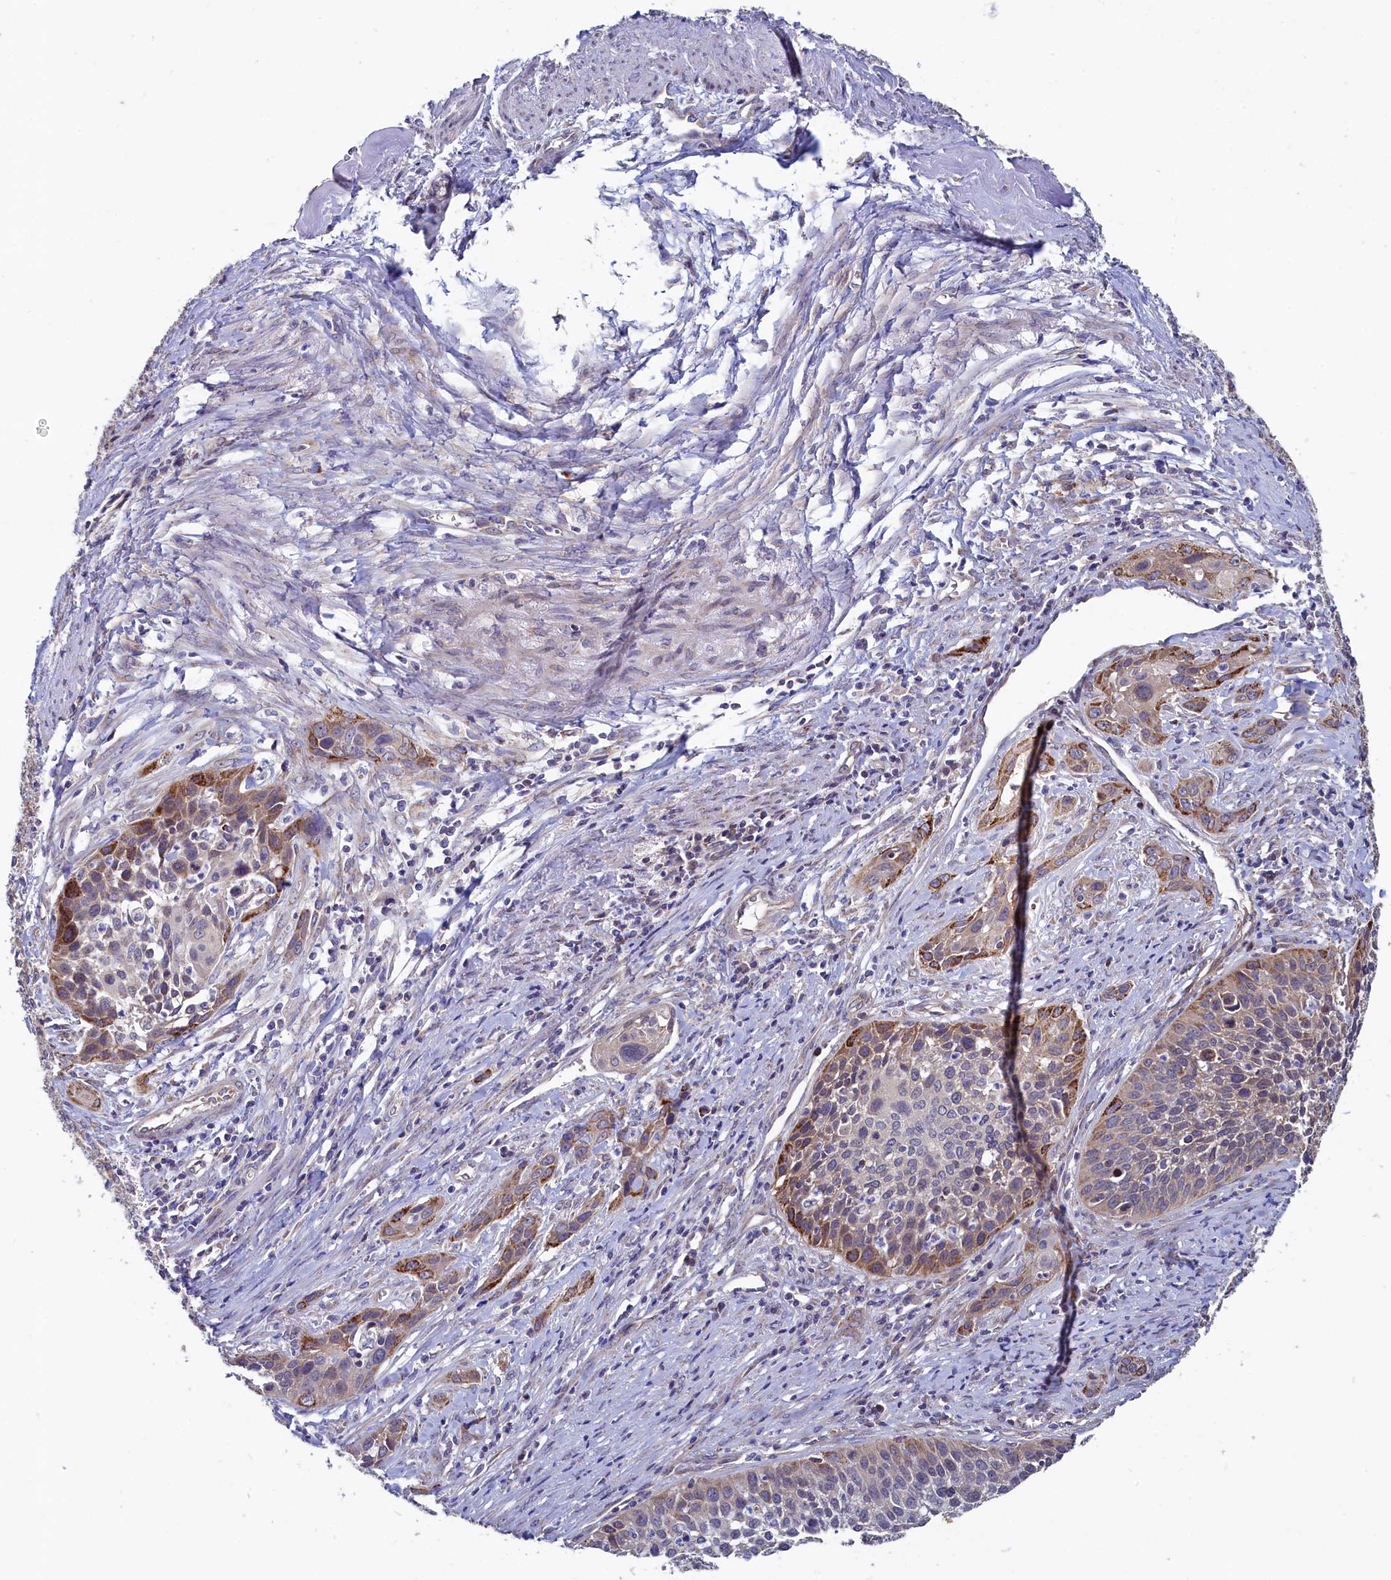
{"staining": {"intensity": "moderate", "quantity": "<25%", "location": "cytoplasmic/membranous"}, "tissue": "cervical cancer", "cell_type": "Tumor cells", "image_type": "cancer", "snomed": [{"axis": "morphology", "description": "Squamous cell carcinoma, NOS"}, {"axis": "topography", "description": "Cervix"}], "caption": "Cervical squamous cell carcinoma stained for a protein (brown) shows moderate cytoplasmic/membranous positive positivity in approximately <25% of tumor cells.", "gene": "SPATA2L", "patient": {"sex": "female", "age": 34}}